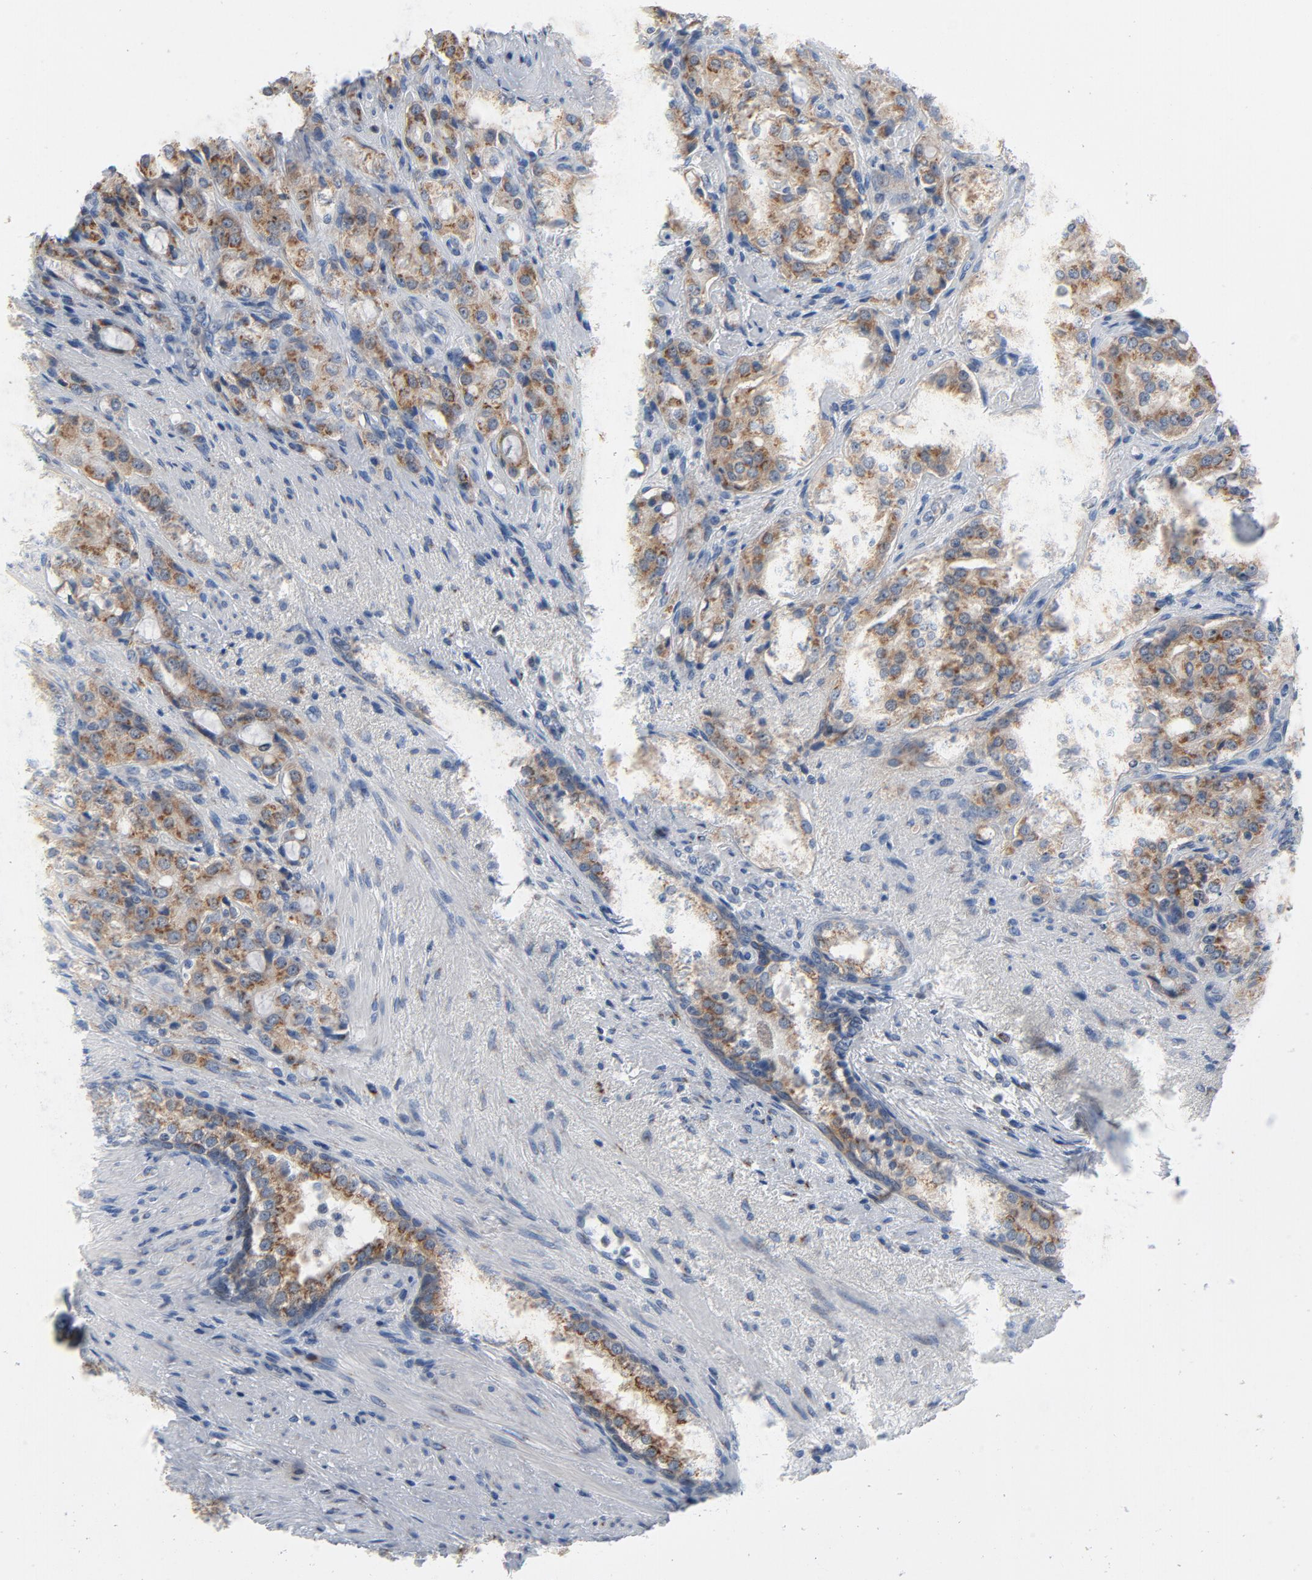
{"staining": {"intensity": "moderate", "quantity": ">75%", "location": "cytoplasmic/membranous"}, "tissue": "prostate cancer", "cell_type": "Tumor cells", "image_type": "cancer", "snomed": [{"axis": "morphology", "description": "Adenocarcinoma, High grade"}, {"axis": "topography", "description": "Prostate"}], "caption": "Protein staining of high-grade adenocarcinoma (prostate) tissue shows moderate cytoplasmic/membranous expression in approximately >75% of tumor cells.", "gene": "YIPF6", "patient": {"sex": "male", "age": 72}}